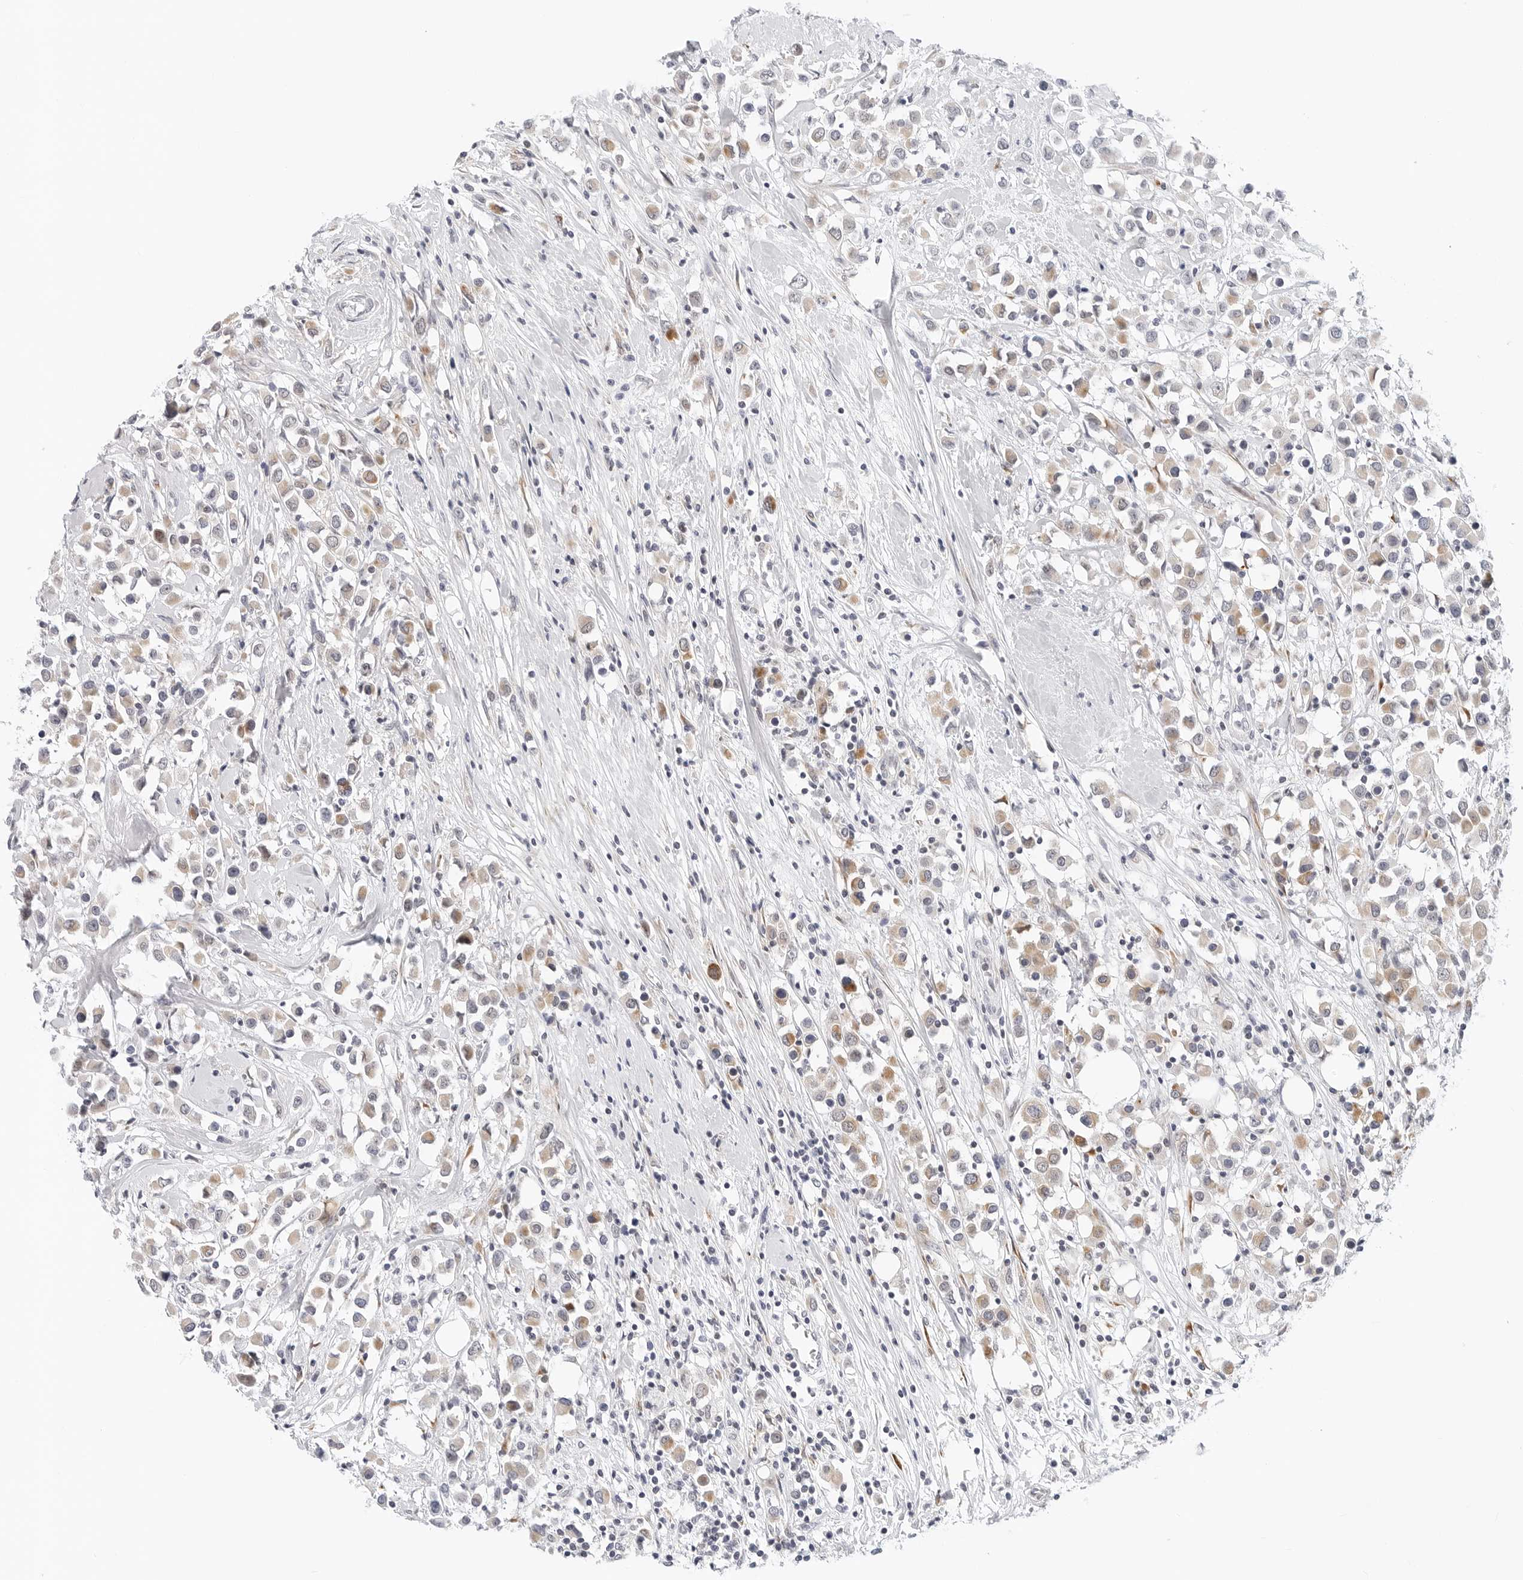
{"staining": {"intensity": "weak", "quantity": "25%-75%", "location": "cytoplasmic/membranous"}, "tissue": "breast cancer", "cell_type": "Tumor cells", "image_type": "cancer", "snomed": [{"axis": "morphology", "description": "Duct carcinoma"}, {"axis": "topography", "description": "Breast"}], "caption": "Immunohistochemical staining of human breast cancer (infiltrating ductal carcinoma) reveals low levels of weak cytoplasmic/membranous protein positivity in approximately 25%-75% of tumor cells. The staining was performed using DAB to visualize the protein expression in brown, while the nuclei were stained in blue with hematoxylin (Magnification: 20x).", "gene": "TSEN2", "patient": {"sex": "female", "age": 61}}